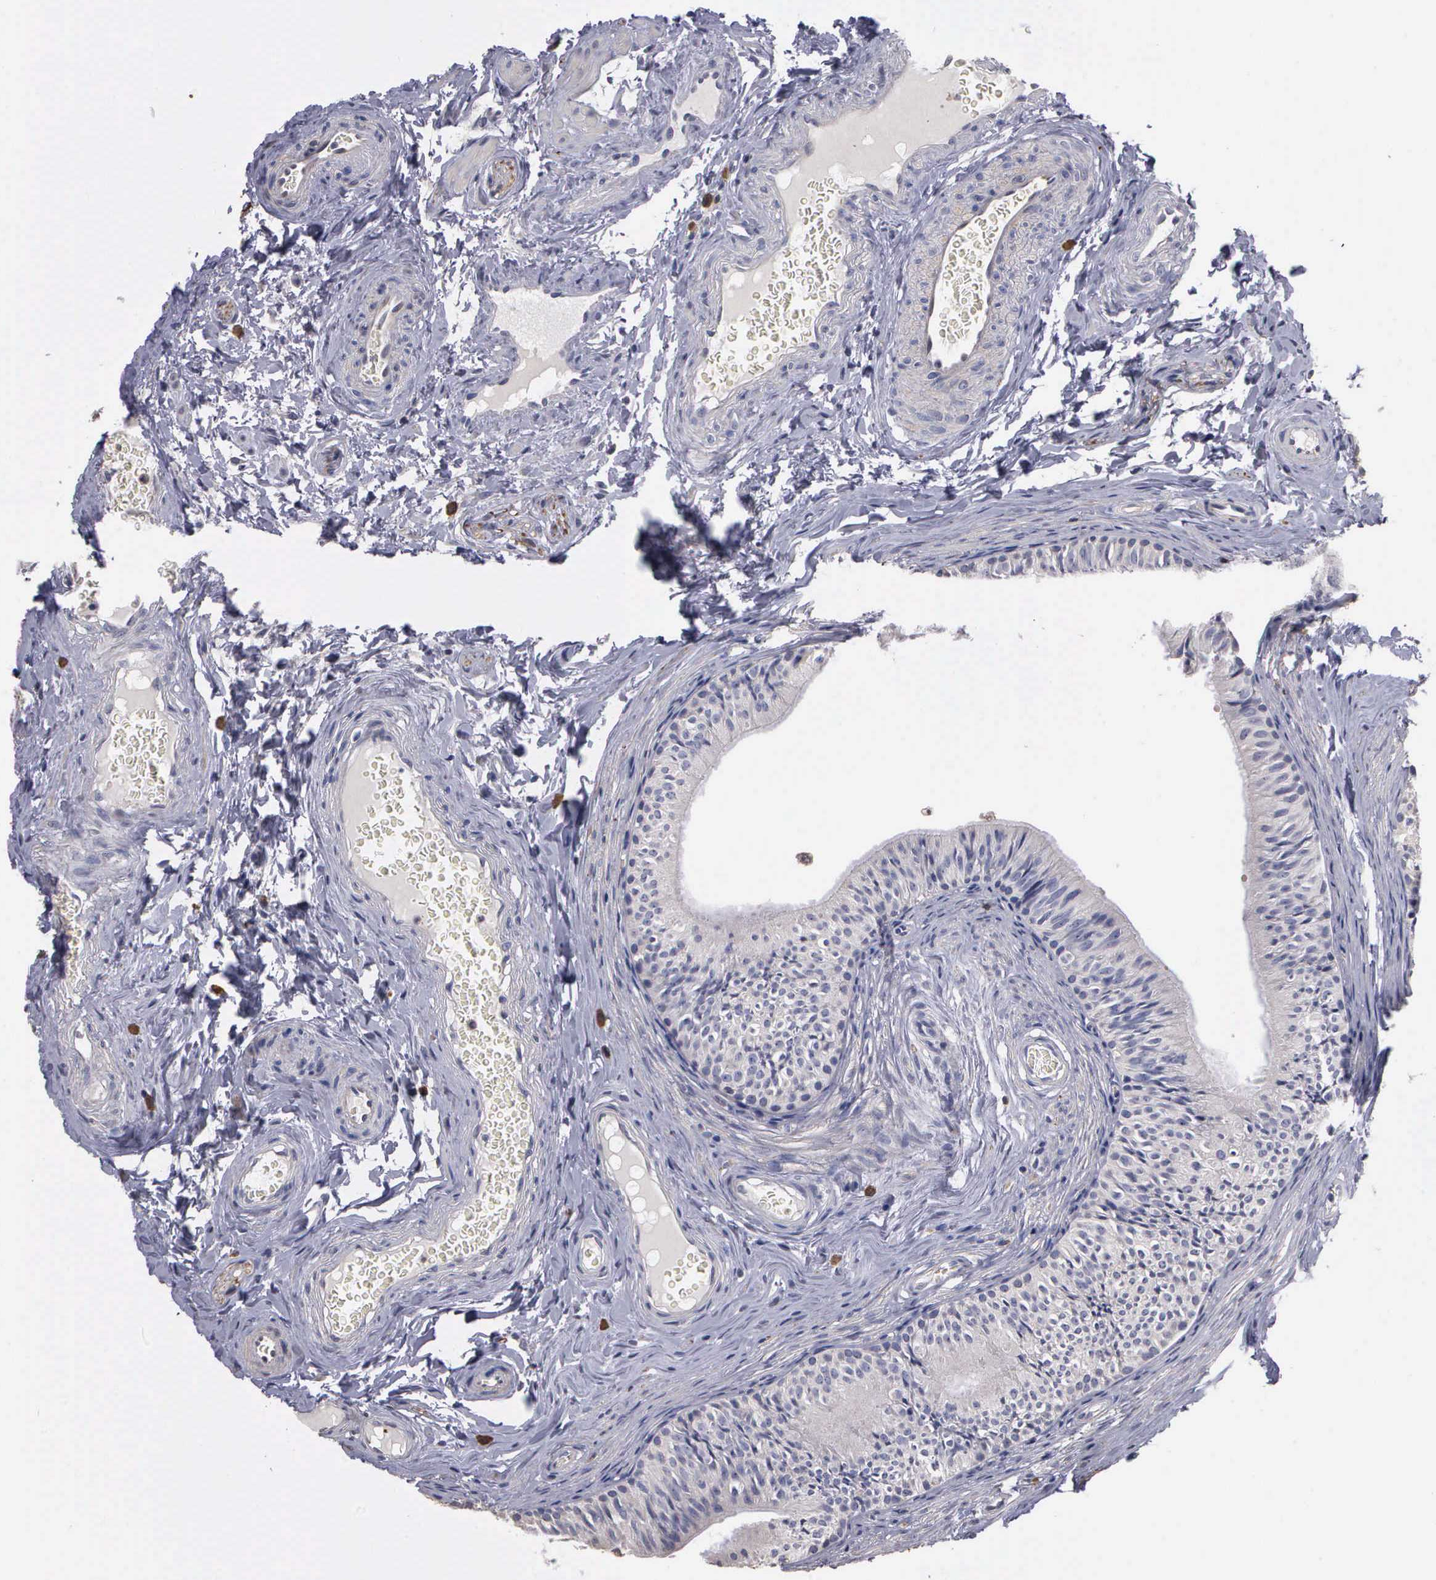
{"staining": {"intensity": "negative", "quantity": "none", "location": "none"}, "tissue": "epididymis", "cell_type": "Glandular cells", "image_type": "normal", "snomed": [{"axis": "morphology", "description": "Normal tissue, NOS"}, {"axis": "topography", "description": "Epididymis"}], "caption": "Glandular cells show no significant protein staining in unremarkable epididymis. Nuclei are stained in blue.", "gene": "ENO3", "patient": {"sex": "male", "age": 23}}